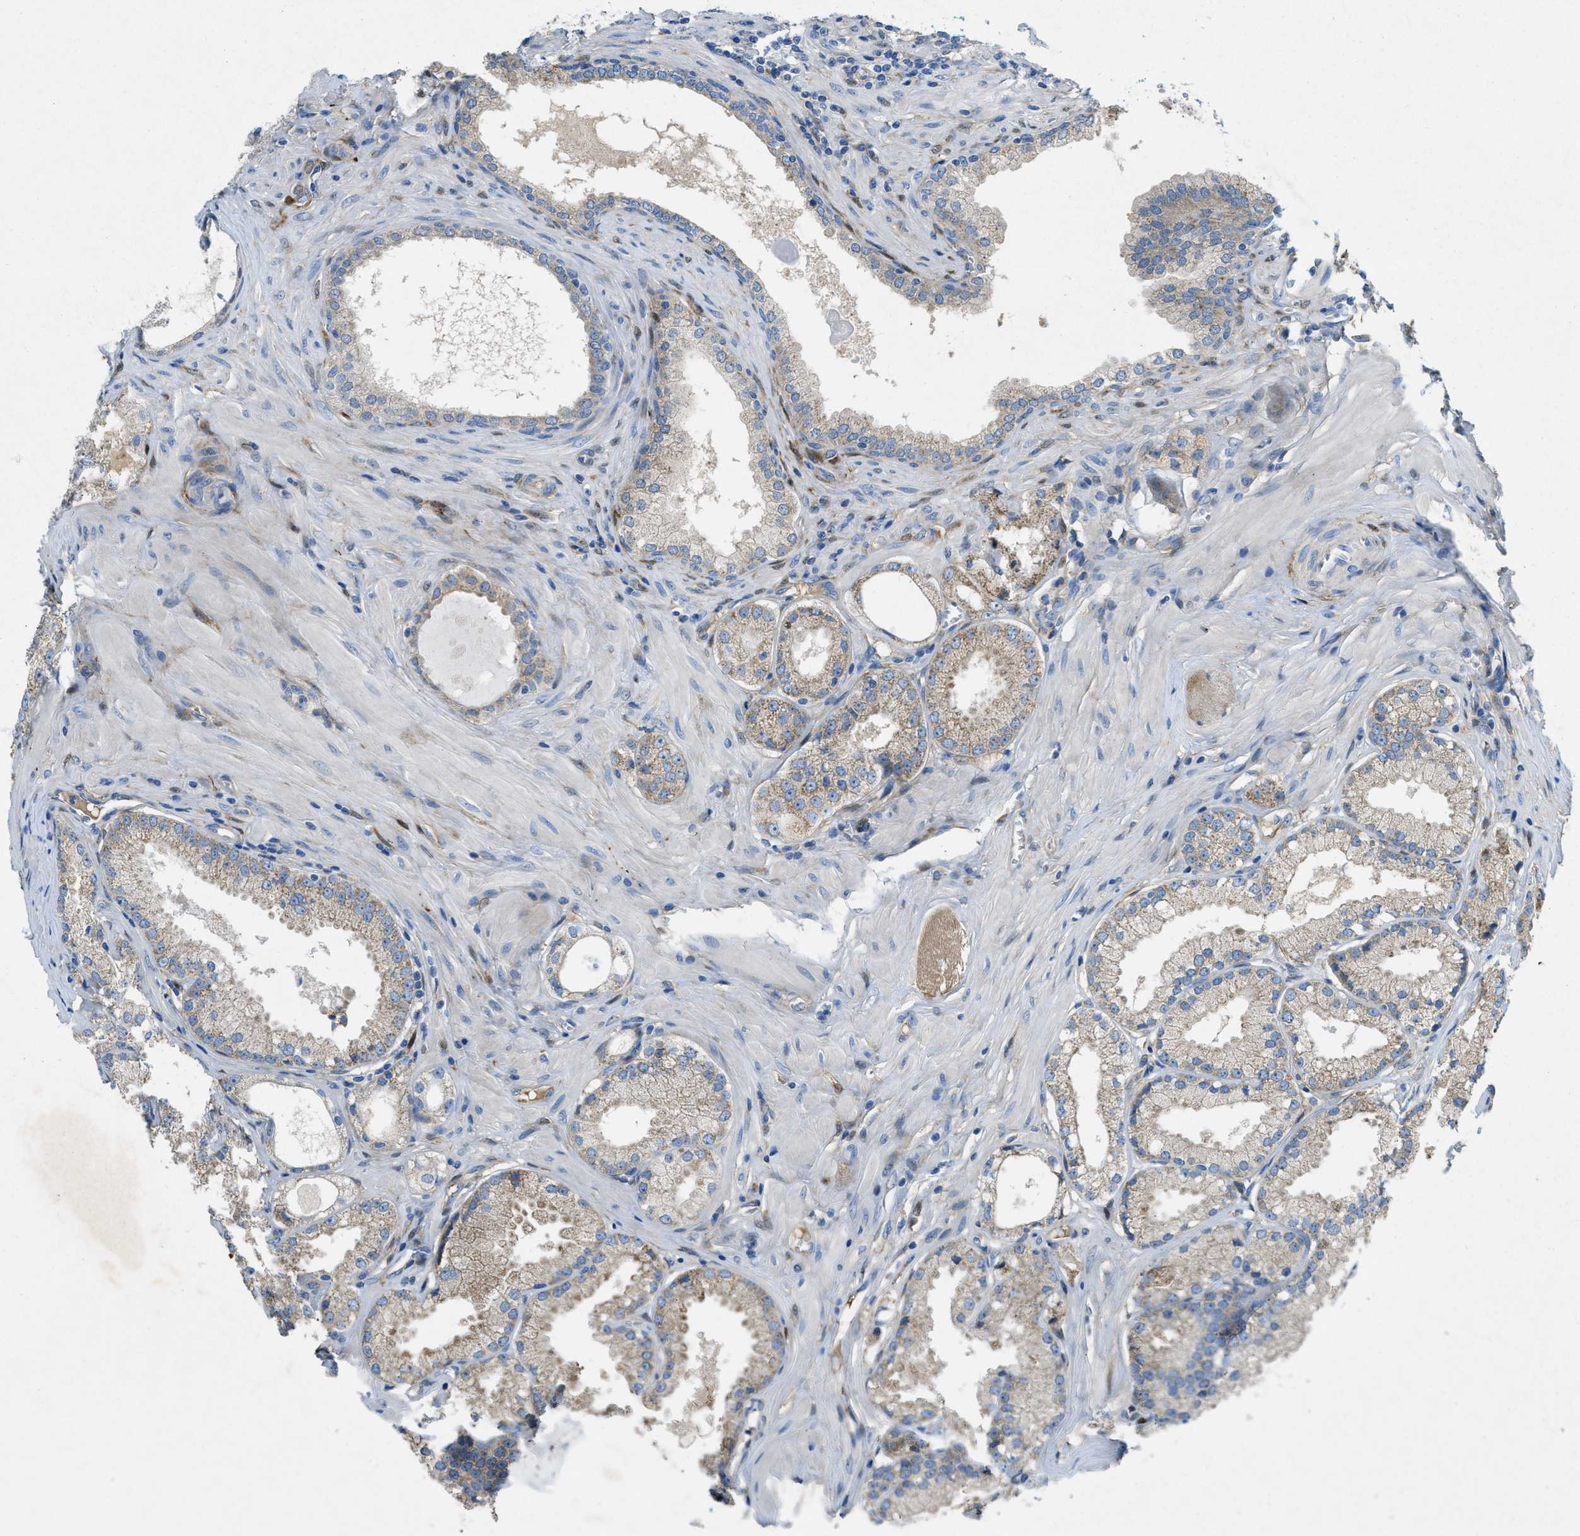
{"staining": {"intensity": "weak", "quantity": ">75%", "location": "cytoplasmic/membranous"}, "tissue": "prostate cancer", "cell_type": "Tumor cells", "image_type": "cancer", "snomed": [{"axis": "morphology", "description": "Adenocarcinoma, Low grade"}, {"axis": "topography", "description": "Prostate"}], "caption": "A micrograph of prostate cancer stained for a protein exhibits weak cytoplasmic/membranous brown staining in tumor cells.", "gene": "CYGB", "patient": {"sex": "male", "age": 57}}